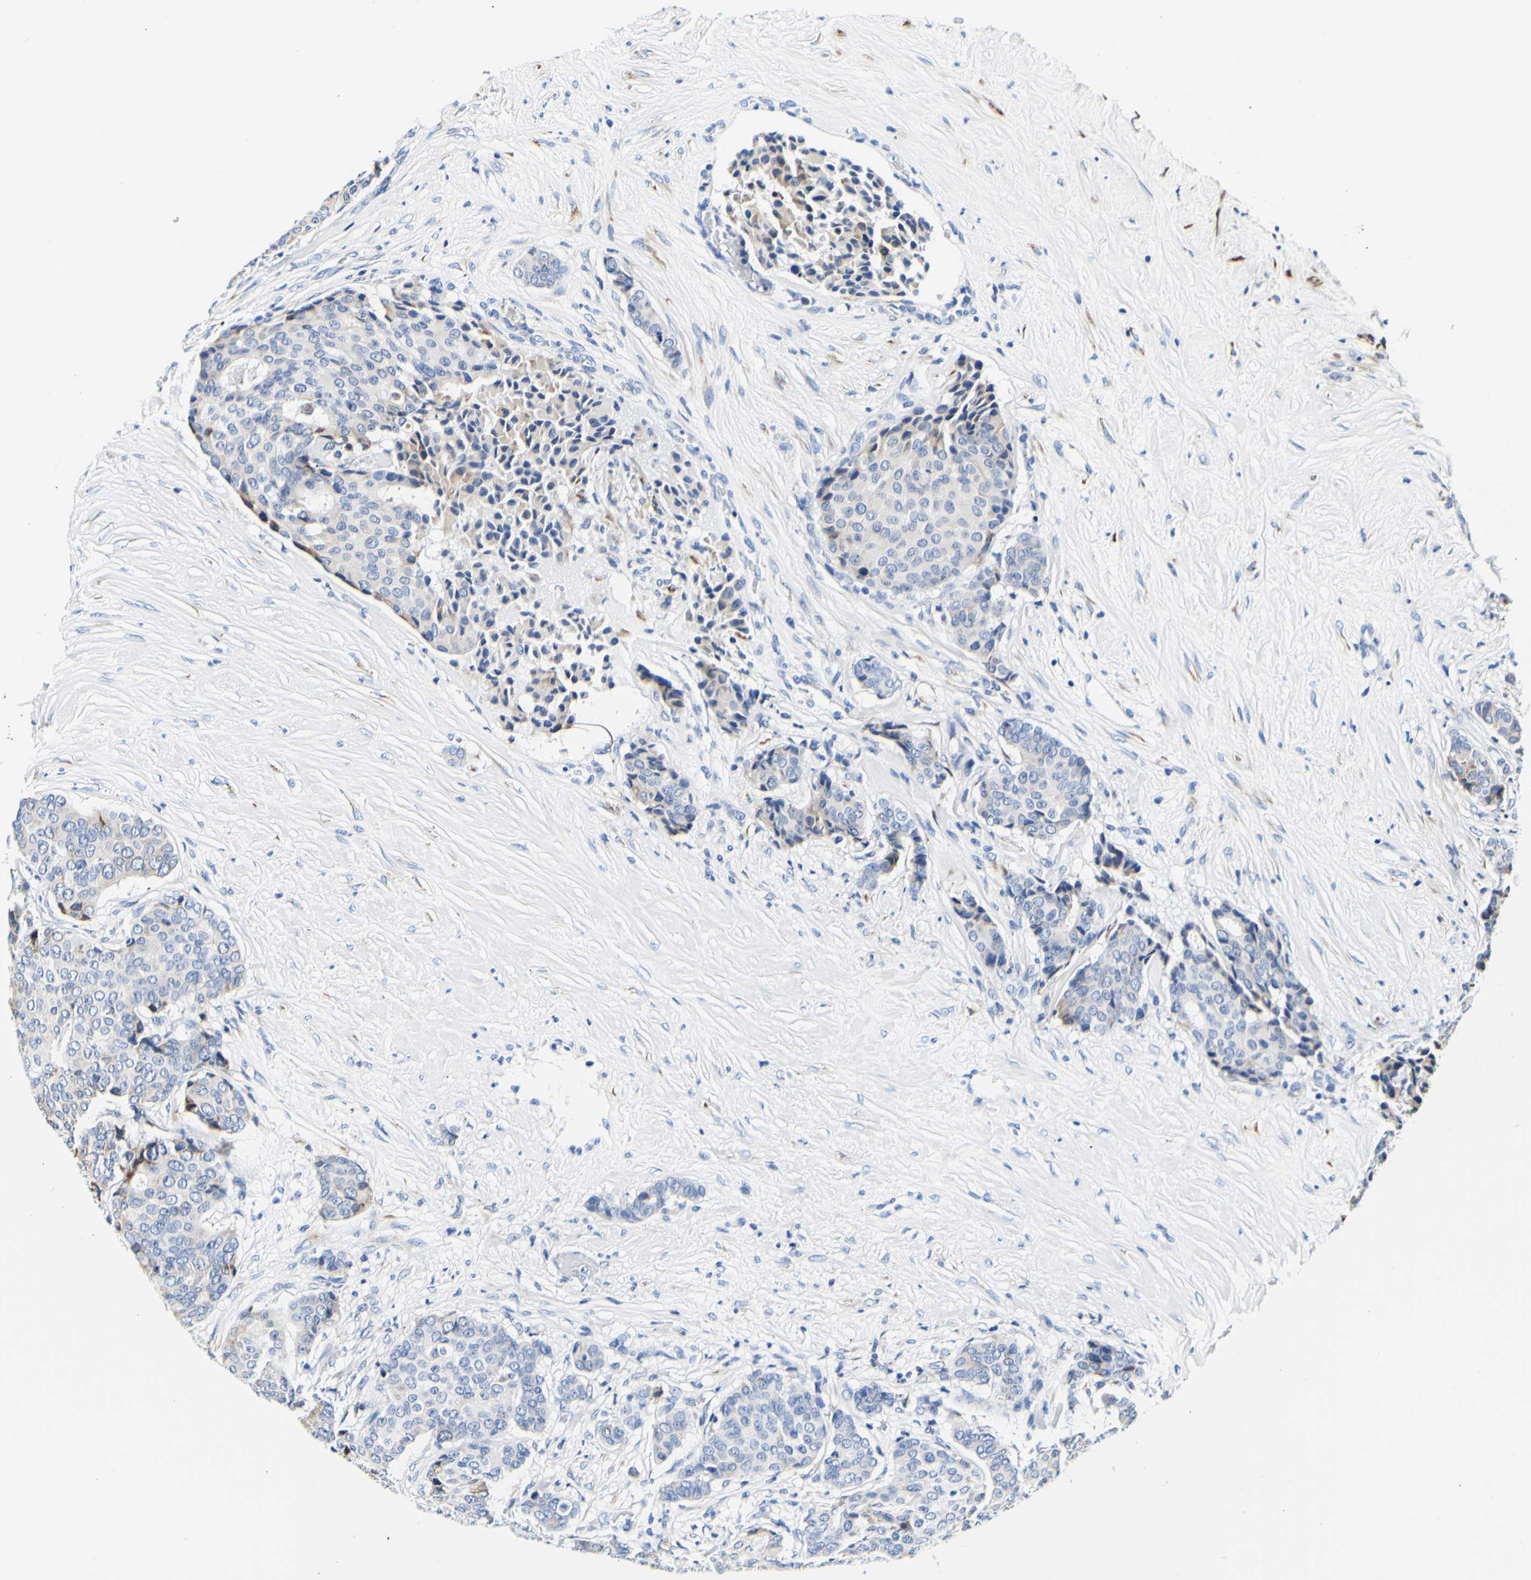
{"staining": {"intensity": "moderate", "quantity": "<25%", "location": "cytoplasmic/membranous"}, "tissue": "breast cancer", "cell_type": "Tumor cells", "image_type": "cancer", "snomed": [{"axis": "morphology", "description": "Duct carcinoma"}, {"axis": "topography", "description": "Breast"}], "caption": "Brown immunohistochemical staining in human breast intraductal carcinoma shows moderate cytoplasmic/membranous positivity in about <25% of tumor cells.", "gene": "P4HB", "patient": {"sex": "female", "age": 75}}